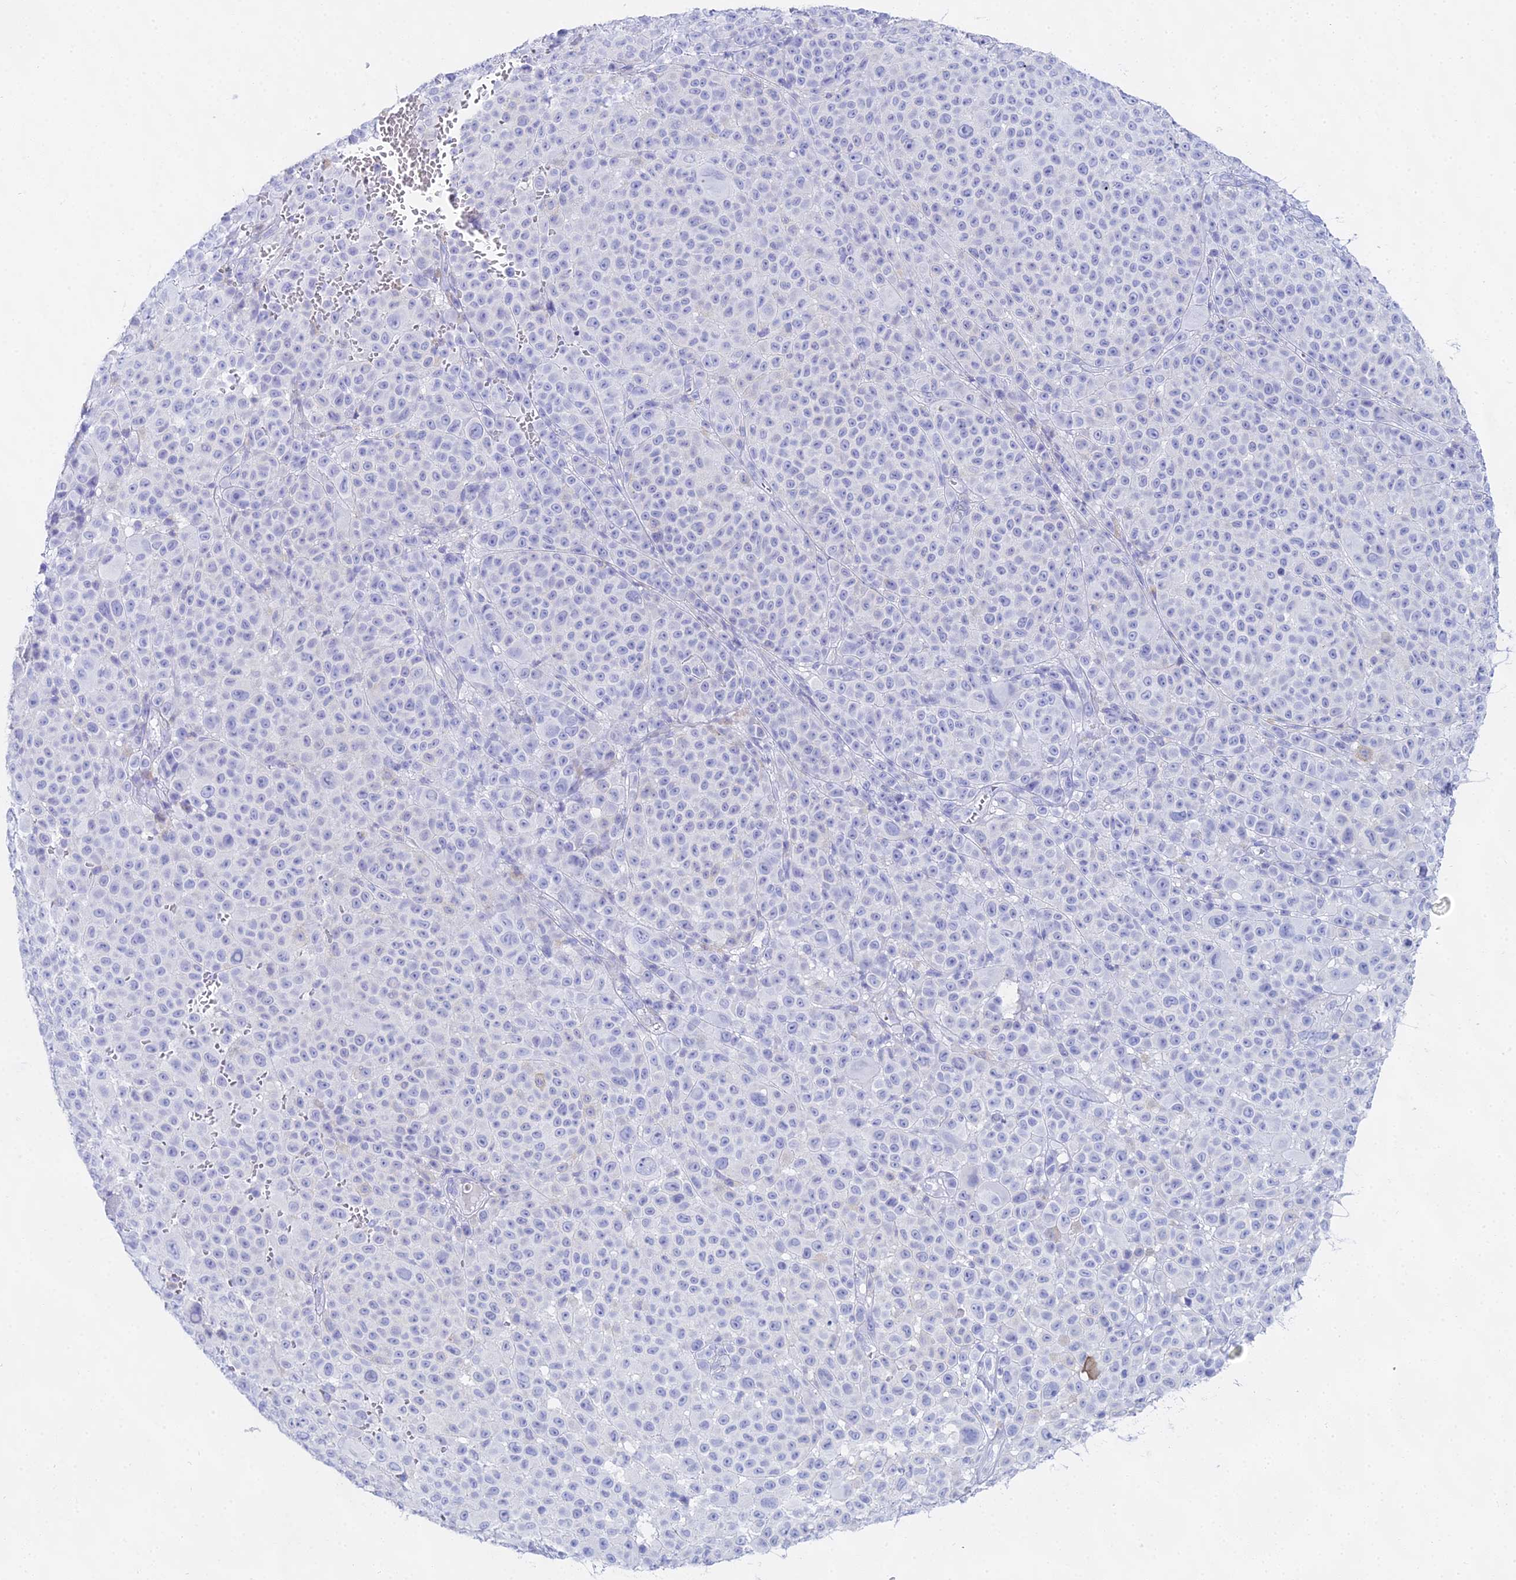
{"staining": {"intensity": "negative", "quantity": "none", "location": "none"}, "tissue": "melanoma", "cell_type": "Tumor cells", "image_type": "cancer", "snomed": [{"axis": "morphology", "description": "Malignant melanoma, NOS"}, {"axis": "topography", "description": "Skin"}], "caption": "IHC micrograph of human malignant melanoma stained for a protein (brown), which displays no expression in tumor cells.", "gene": "CGB2", "patient": {"sex": "female", "age": 94}}